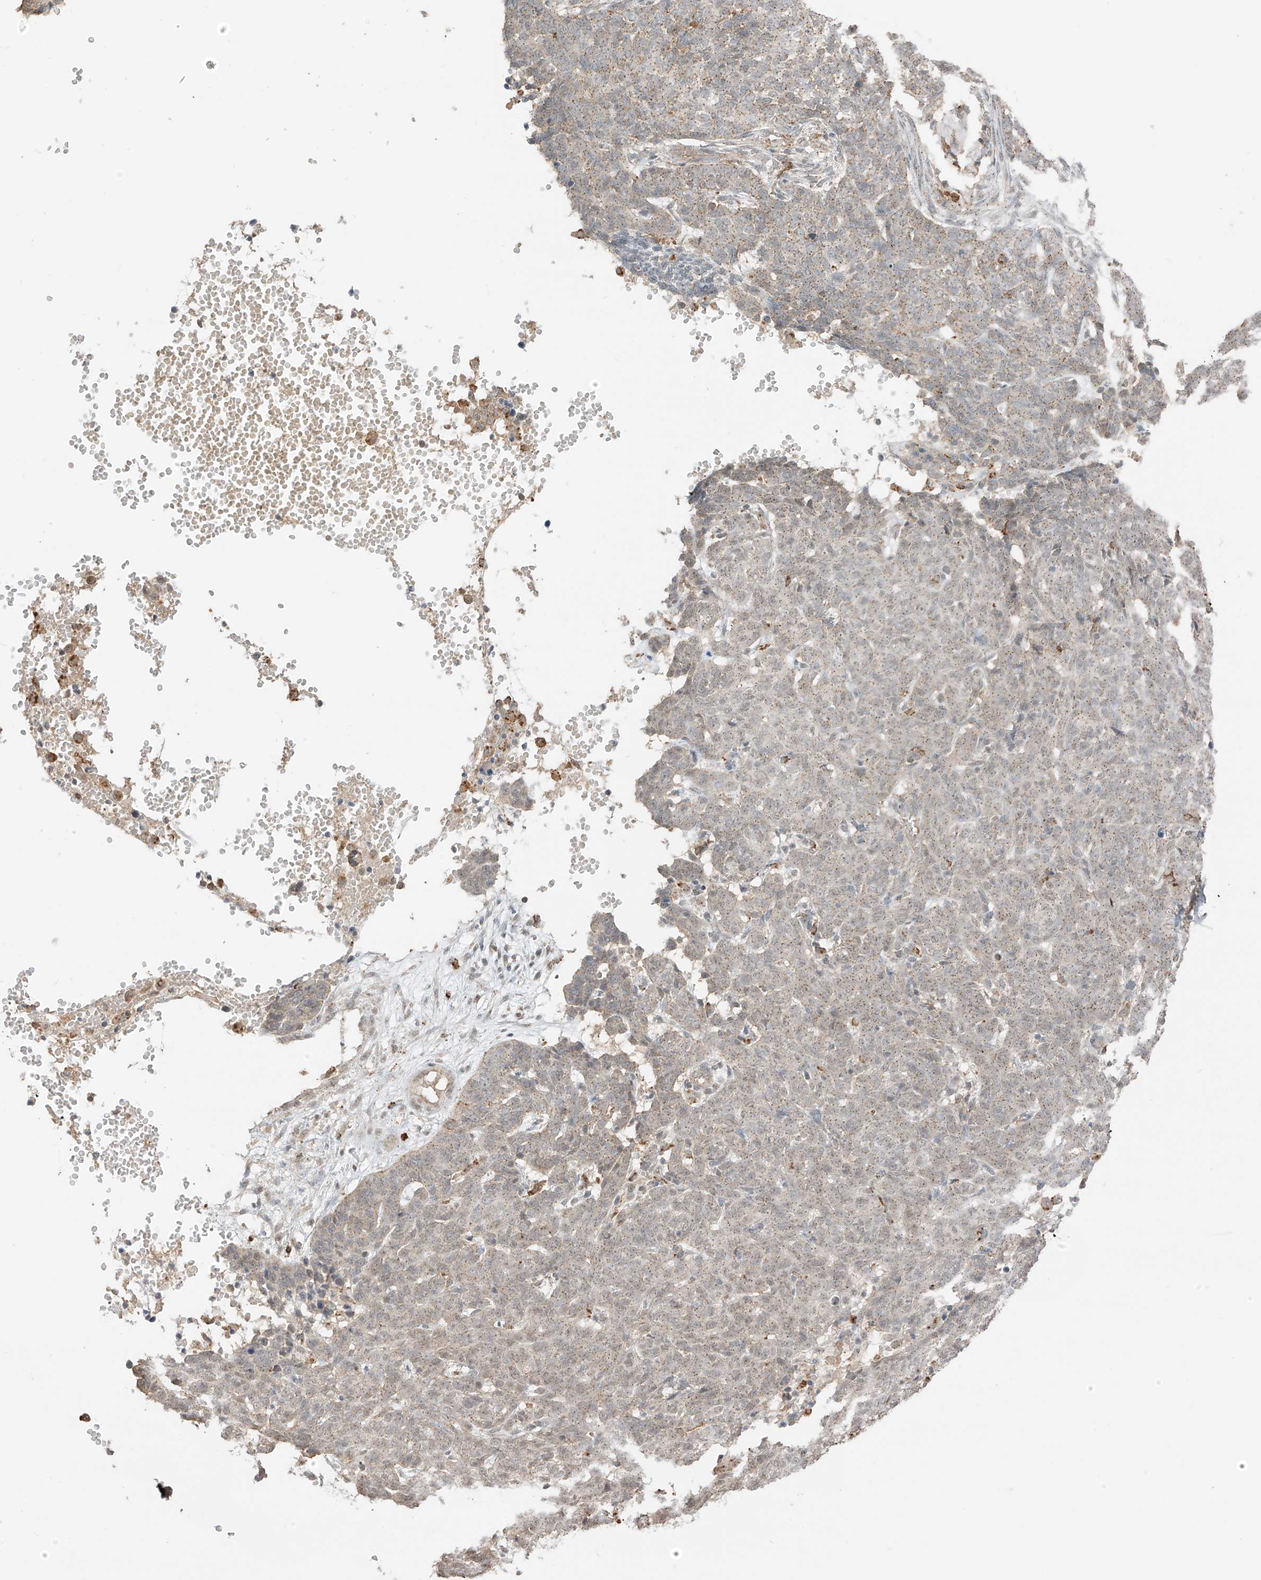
{"staining": {"intensity": "weak", "quantity": ">75%", "location": "cytoplasmic/membranous"}, "tissue": "skin cancer", "cell_type": "Tumor cells", "image_type": "cancer", "snomed": [{"axis": "morphology", "description": "Basal cell carcinoma"}, {"axis": "topography", "description": "Skin"}], "caption": "IHC of human basal cell carcinoma (skin) shows low levels of weak cytoplasmic/membranous staining in about >75% of tumor cells.", "gene": "N4BP3", "patient": {"sex": "male", "age": 85}}